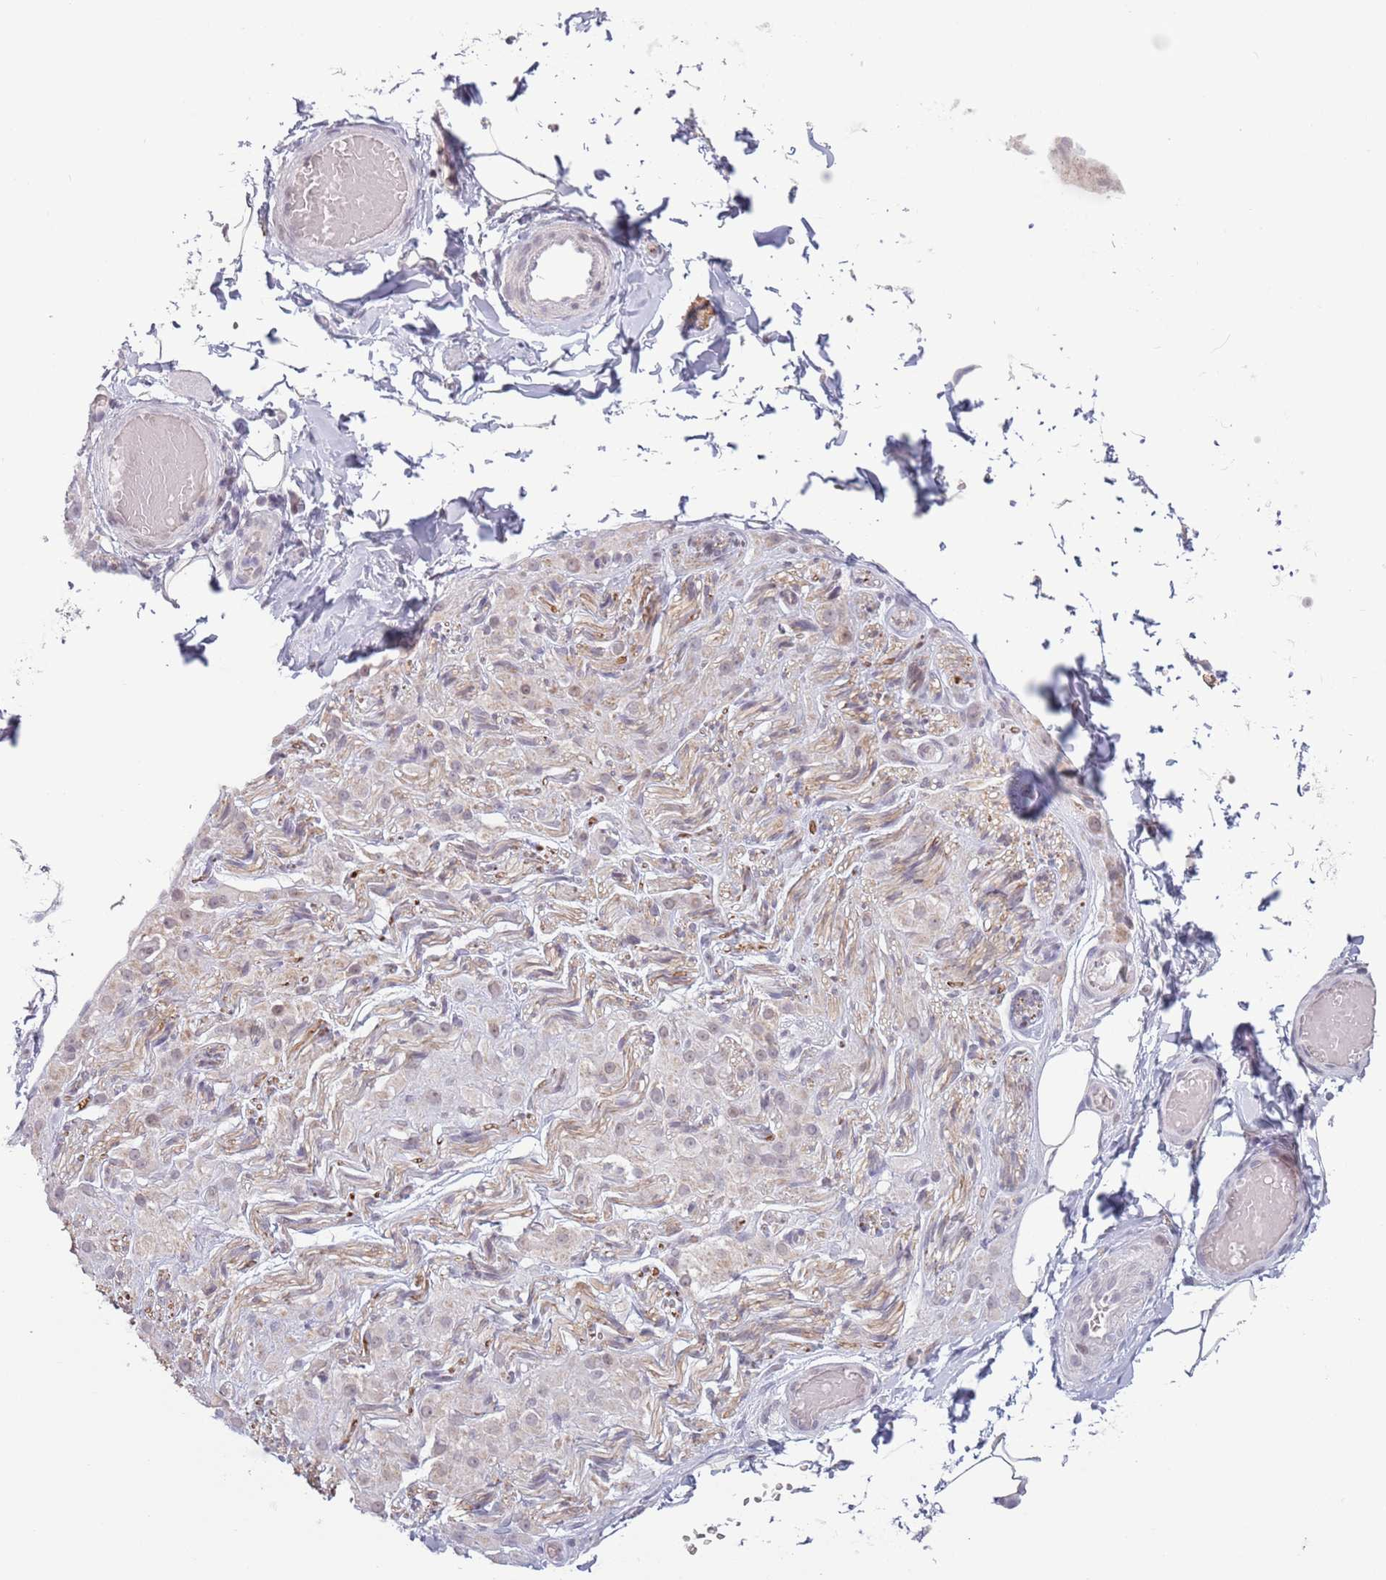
{"staining": {"intensity": "negative", "quantity": "none", "location": "none"}, "tissue": "adipose tissue", "cell_type": "Adipocytes", "image_type": "normal", "snomed": [{"axis": "morphology", "description": "Normal tissue, NOS"}, {"axis": "topography", "description": "Soft tissue"}, {"axis": "topography", "description": "Vascular tissue"}, {"axis": "topography", "description": "Peripheral nerve tissue"}], "caption": "Adipocytes show no significant protein expression in unremarkable adipose tissue. (DAB (3,3'-diaminobenzidine) immunohistochemistry (IHC), high magnification).", "gene": "MRPL34", "patient": {"sex": "male", "age": 32}}